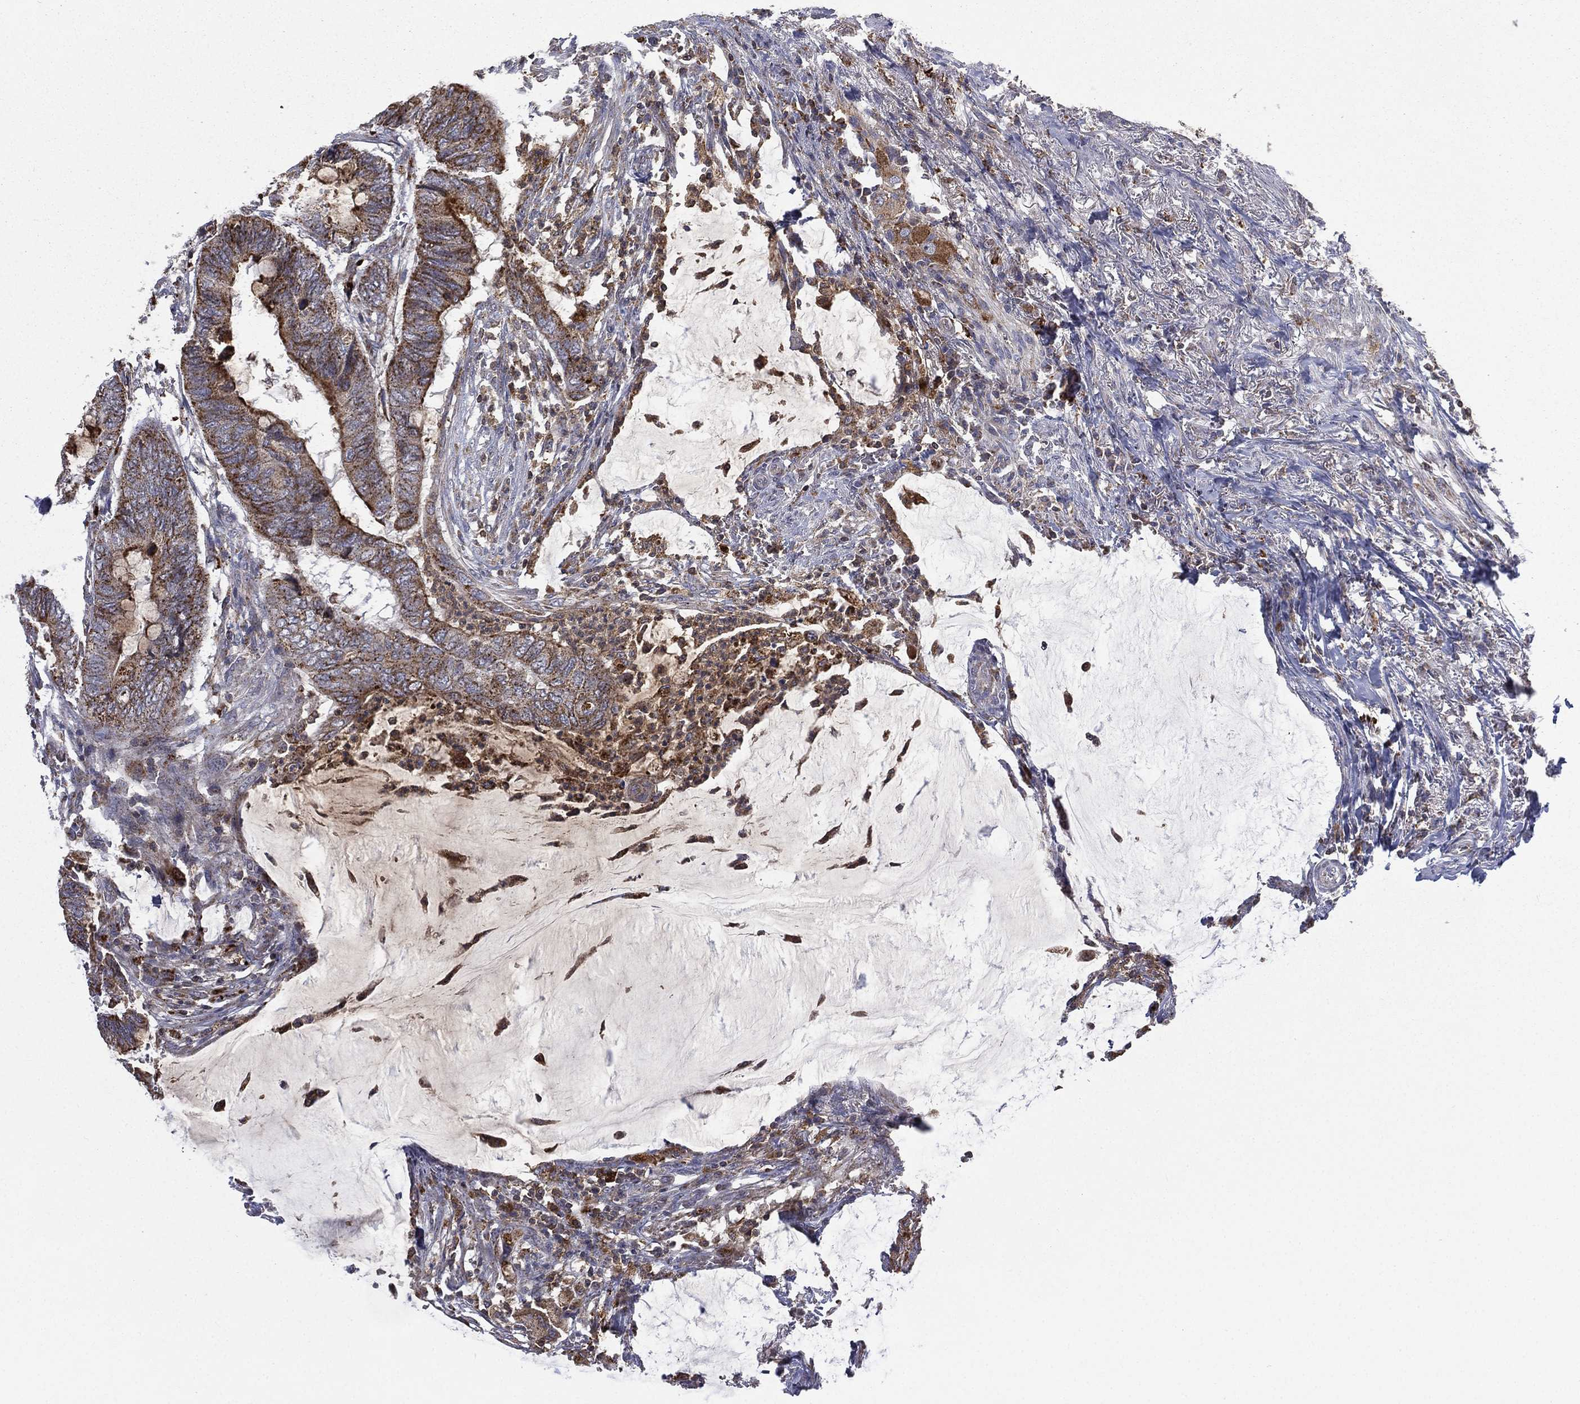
{"staining": {"intensity": "strong", "quantity": "25%-75%", "location": "cytoplasmic/membranous"}, "tissue": "colorectal cancer", "cell_type": "Tumor cells", "image_type": "cancer", "snomed": [{"axis": "morphology", "description": "Normal tissue, NOS"}, {"axis": "morphology", "description": "Adenocarcinoma, NOS"}, {"axis": "topography", "description": "Rectum"}, {"axis": "topography", "description": "Peripheral nerve tissue"}], "caption": "Immunohistochemical staining of colorectal cancer displays strong cytoplasmic/membranous protein staining in about 25%-75% of tumor cells.", "gene": "RIN3", "patient": {"sex": "male", "age": 92}}